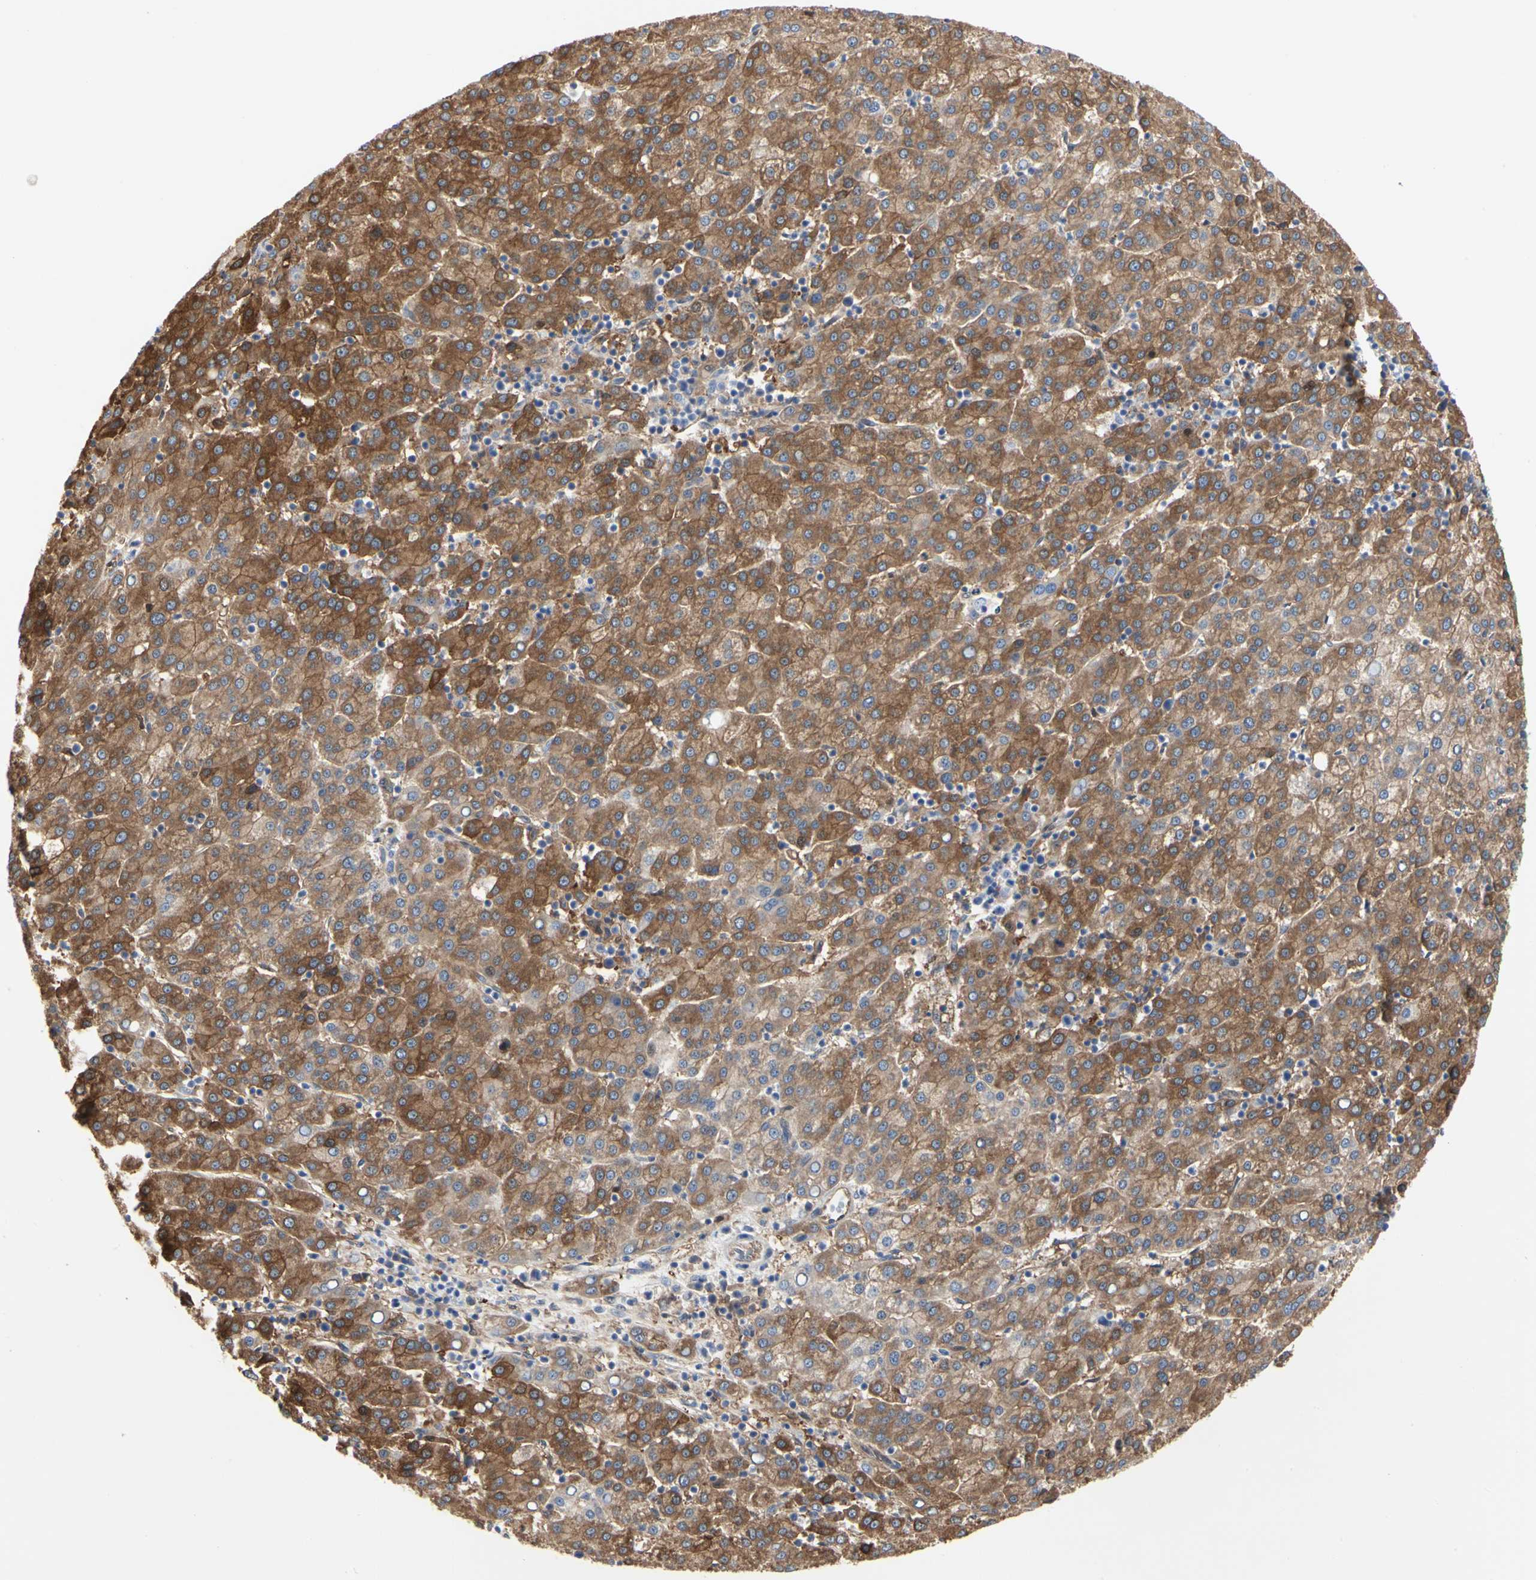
{"staining": {"intensity": "strong", "quantity": ">75%", "location": "cytoplasmic/membranous"}, "tissue": "liver cancer", "cell_type": "Tumor cells", "image_type": "cancer", "snomed": [{"axis": "morphology", "description": "Carcinoma, Hepatocellular, NOS"}, {"axis": "topography", "description": "Liver"}], "caption": "Strong cytoplasmic/membranous protein positivity is identified in about >75% of tumor cells in liver cancer. The staining was performed using DAB (3,3'-diaminobenzidine), with brown indicating positive protein expression. Nuclei are stained blue with hematoxylin.", "gene": "C3orf52", "patient": {"sex": "female", "age": 58}}